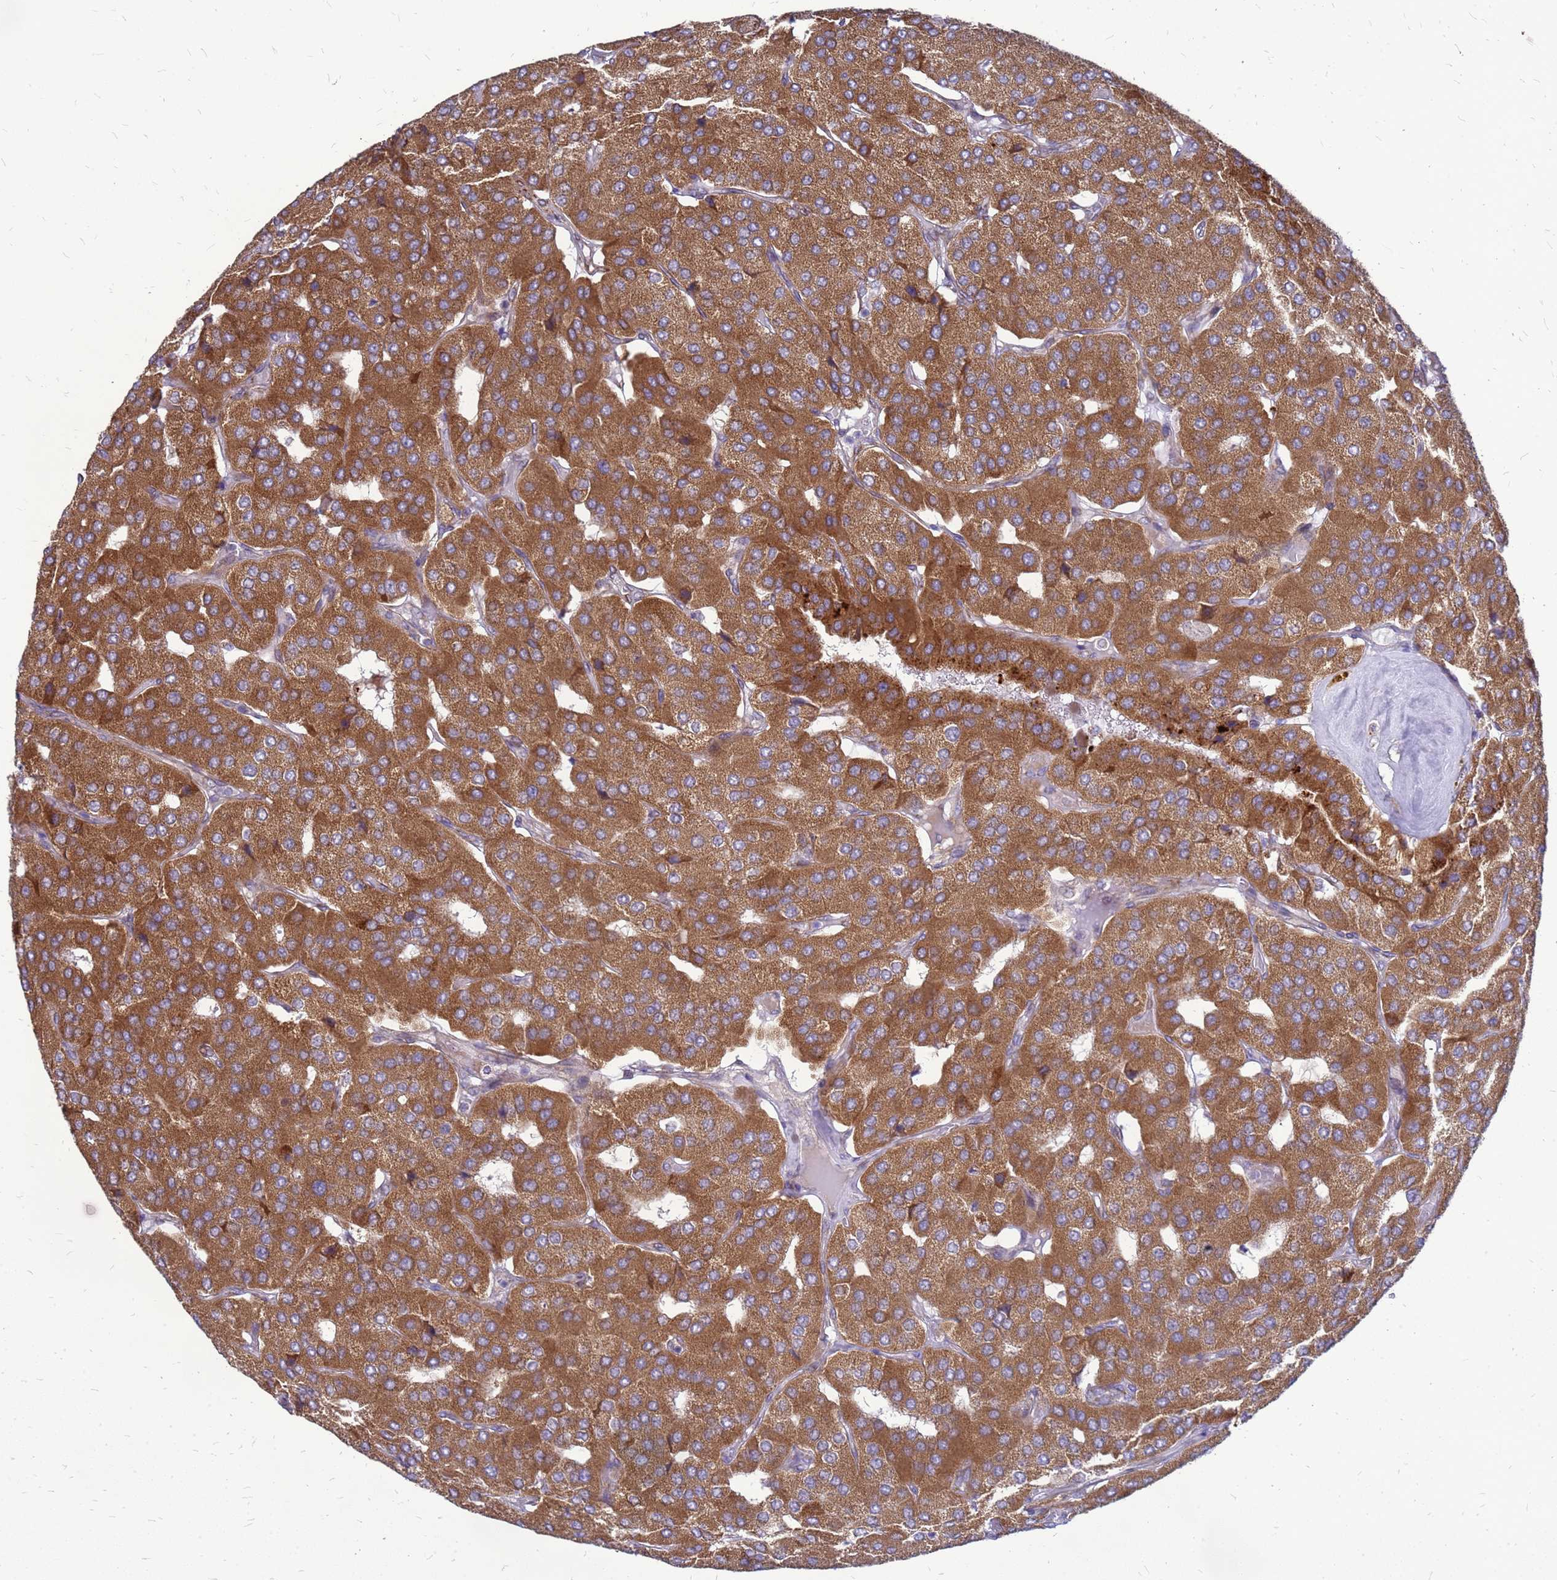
{"staining": {"intensity": "moderate", "quantity": ">75%", "location": "cytoplasmic/membranous"}, "tissue": "parathyroid gland", "cell_type": "Glandular cells", "image_type": "normal", "snomed": [{"axis": "morphology", "description": "Normal tissue, NOS"}, {"axis": "morphology", "description": "Adenoma, NOS"}, {"axis": "topography", "description": "Parathyroid gland"}], "caption": "High-magnification brightfield microscopy of normal parathyroid gland stained with DAB (3,3'-diaminobenzidine) (brown) and counterstained with hematoxylin (blue). glandular cells exhibit moderate cytoplasmic/membranous positivity is present in approximately>75% of cells.", "gene": "FSTL4", "patient": {"sex": "female", "age": 86}}